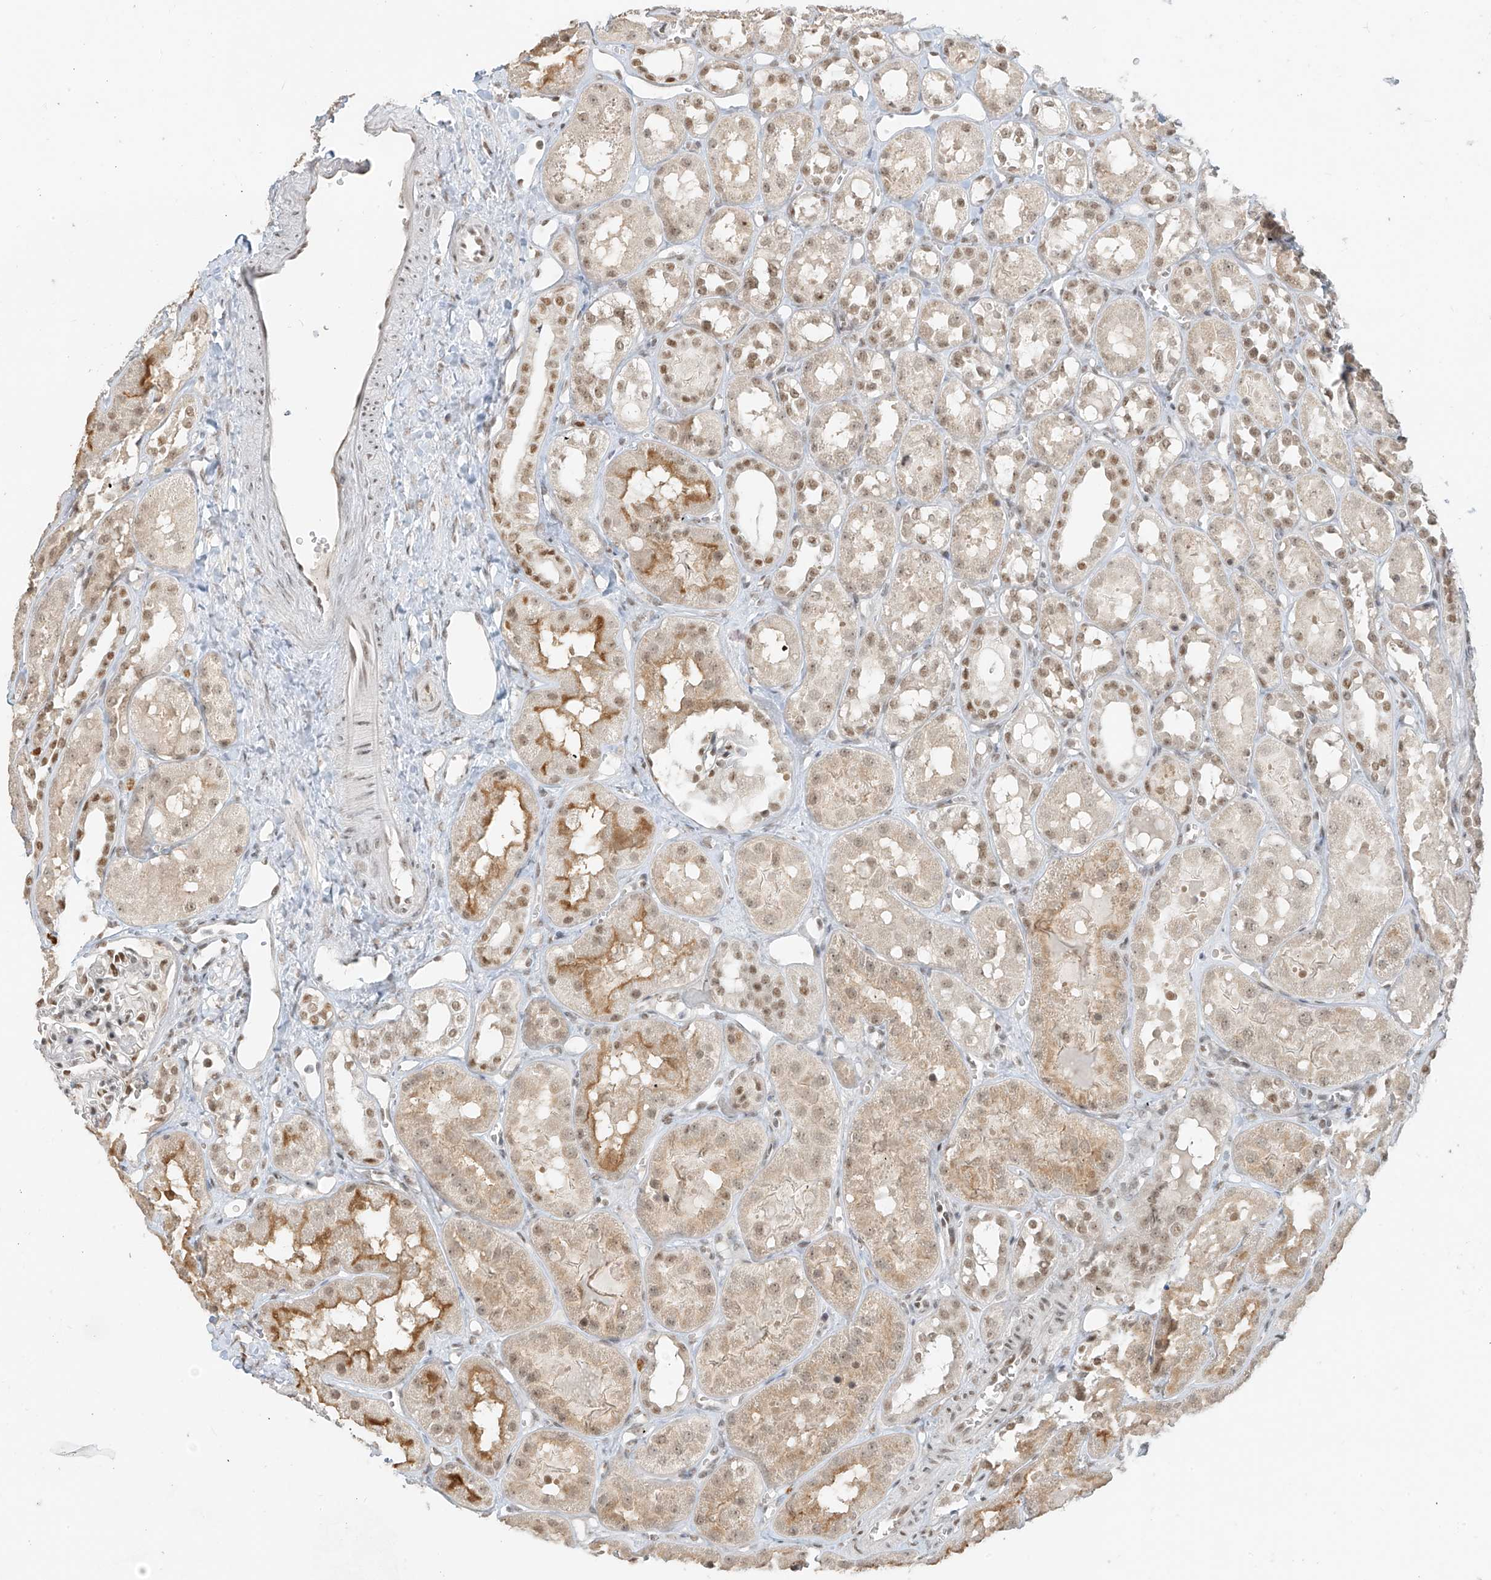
{"staining": {"intensity": "moderate", "quantity": "<25%", "location": "nuclear"}, "tissue": "kidney", "cell_type": "Cells in glomeruli", "image_type": "normal", "snomed": [{"axis": "morphology", "description": "Normal tissue, NOS"}, {"axis": "topography", "description": "Kidney"}], "caption": "DAB (3,3'-diaminobenzidine) immunohistochemical staining of benign human kidney exhibits moderate nuclear protein positivity in approximately <25% of cells in glomeruli.", "gene": "ZMYM2", "patient": {"sex": "male", "age": 16}}